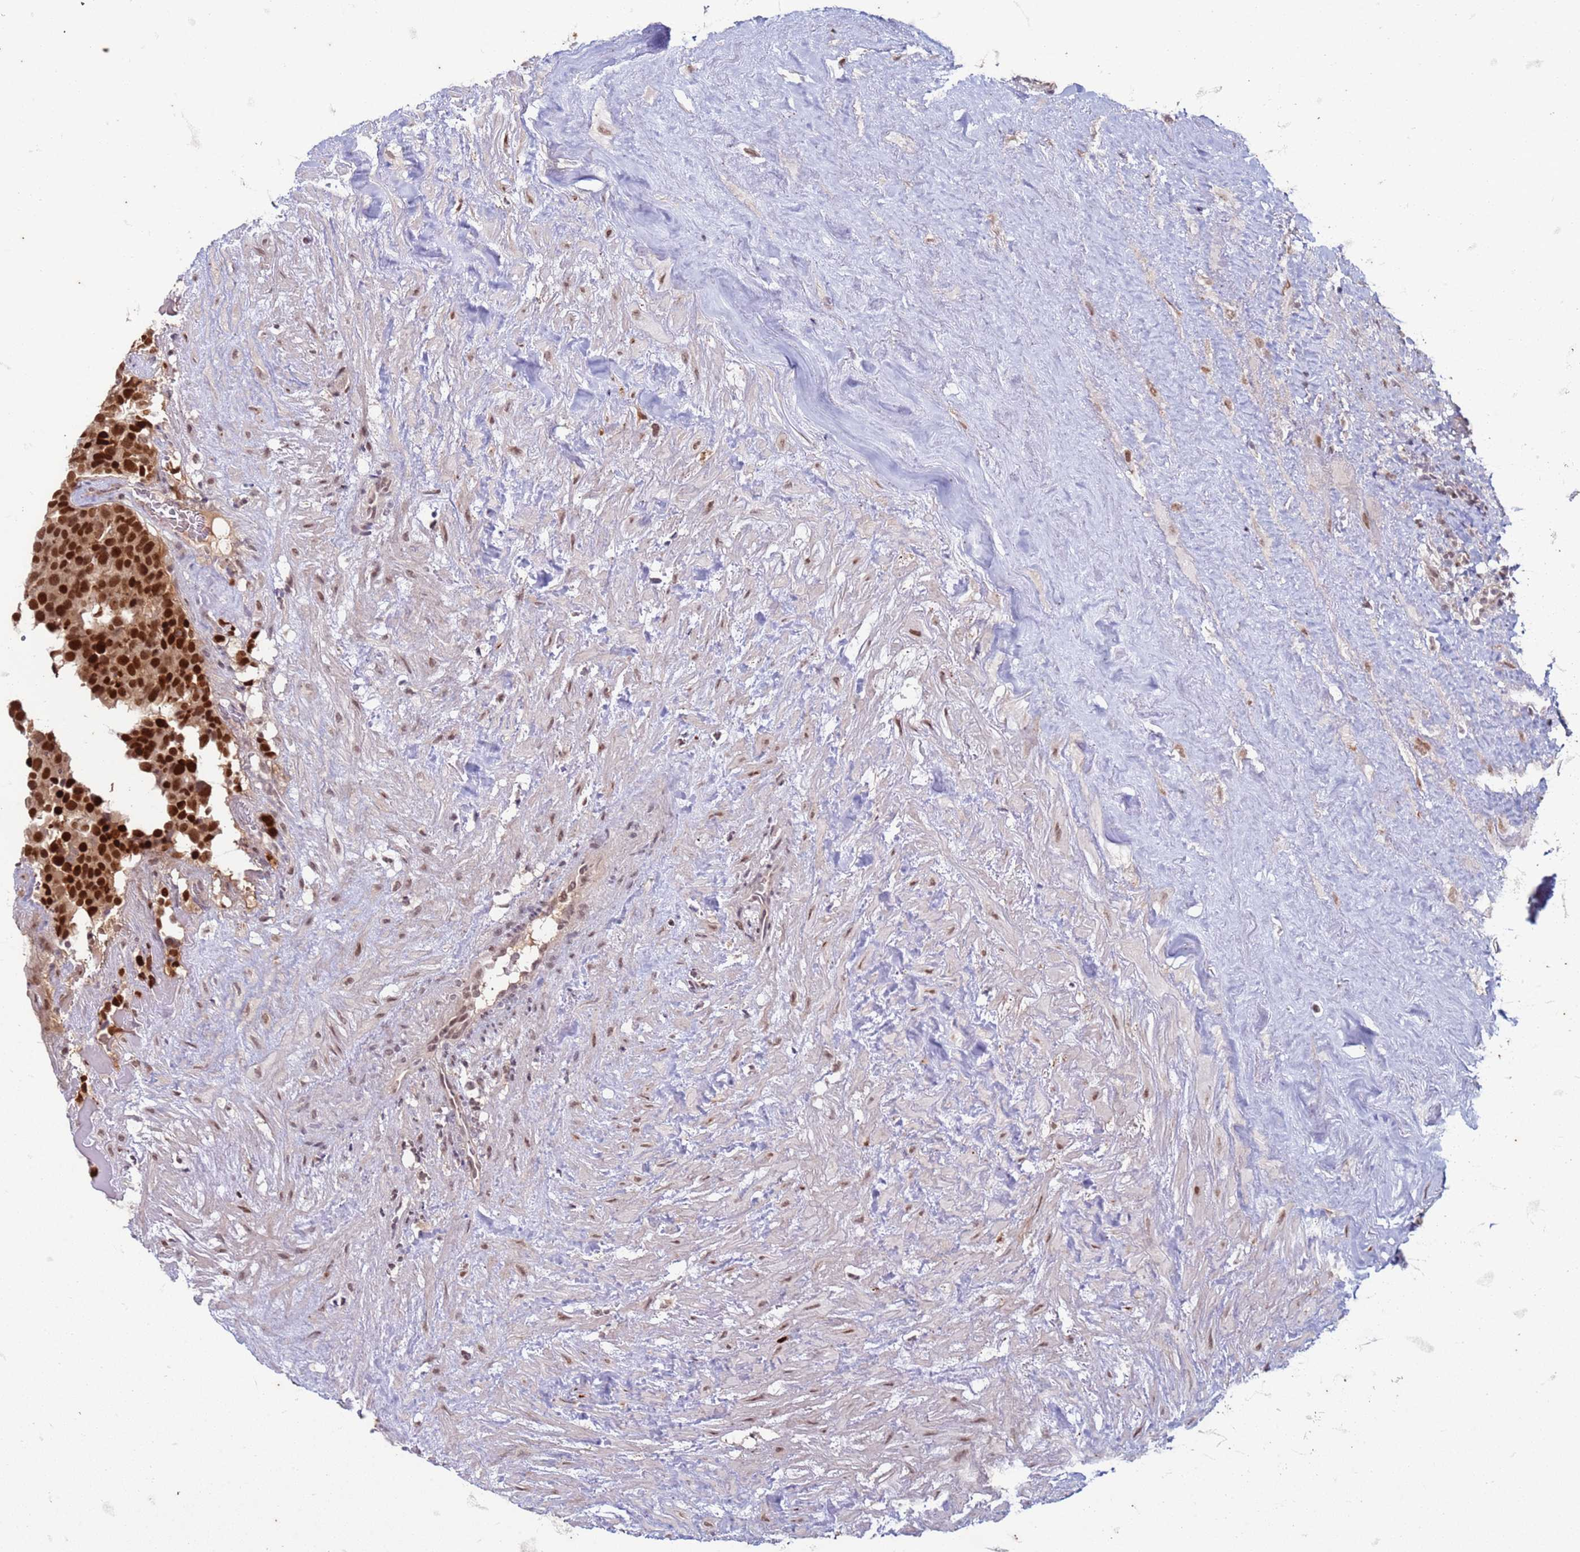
{"staining": {"intensity": "strong", "quantity": ">75%", "location": "nuclear"}, "tissue": "testis cancer", "cell_type": "Tumor cells", "image_type": "cancer", "snomed": [{"axis": "morphology", "description": "Seminoma, NOS"}, {"axis": "topography", "description": "Testis"}], "caption": "Brown immunohistochemical staining in seminoma (testis) reveals strong nuclear expression in about >75% of tumor cells. Using DAB (3,3'-diaminobenzidine) (brown) and hematoxylin (blue) stains, captured at high magnification using brightfield microscopy.", "gene": "TRMT6", "patient": {"sex": "male", "age": 71}}